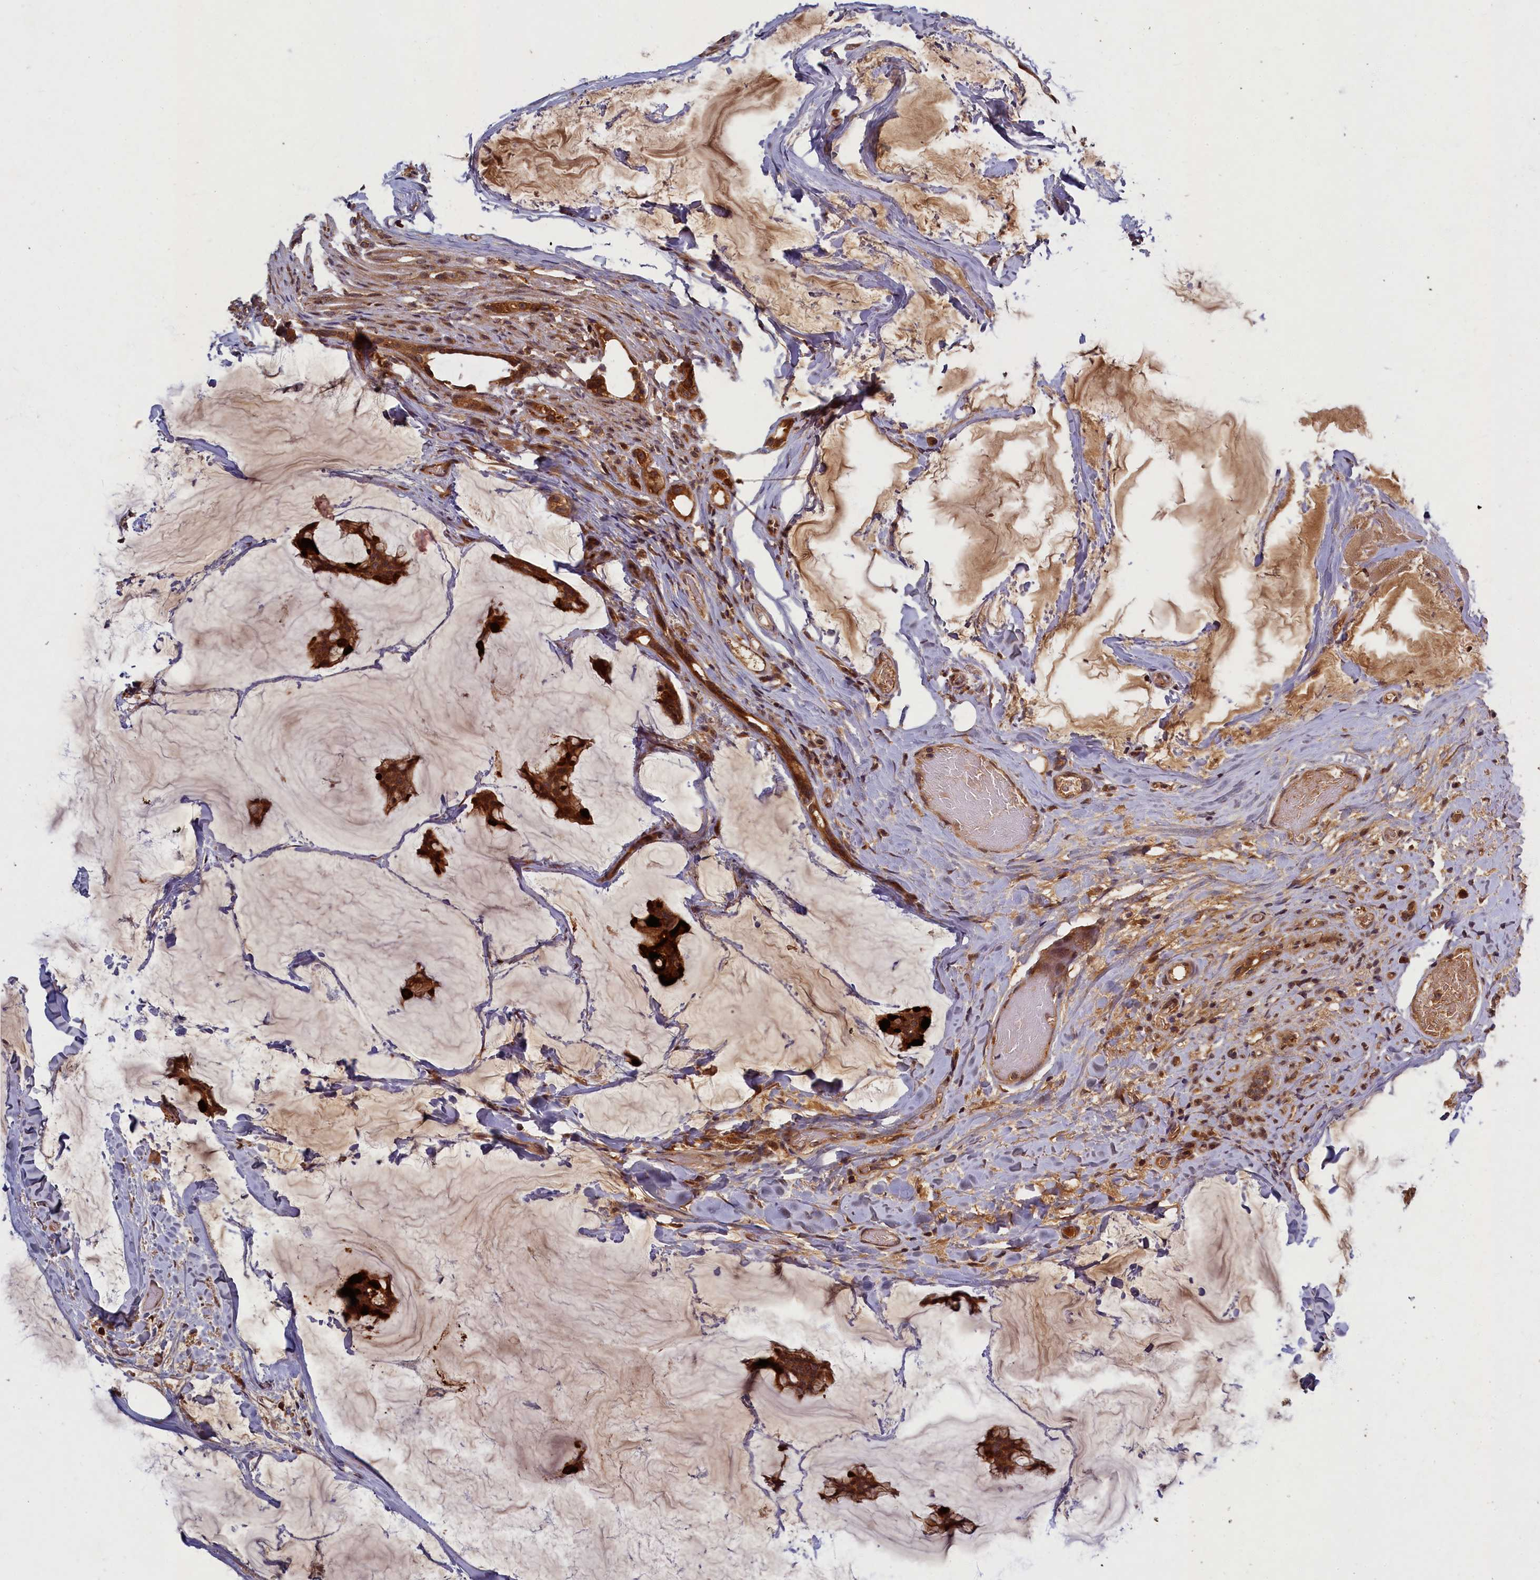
{"staining": {"intensity": "moderate", "quantity": ">75%", "location": "cytoplasmic/membranous,nuclear"}, "tissue": "breast cancer", "cell_type": "Tumor cells", "image_type": "cancer", "snomed": [{"axis": "morphology", "description": "Duct carcinoma"}, {"axis": "topography", "description": "Breast"}], "caption": "Moderate cytoplasmic/membranous and nuclear expression for a protein is present in approximately >75% of tumor cells of breast cancer using immunohistochemistry (IHC).", "gene": "BICD1", "patient": {"sex": "female", "age": 93}}